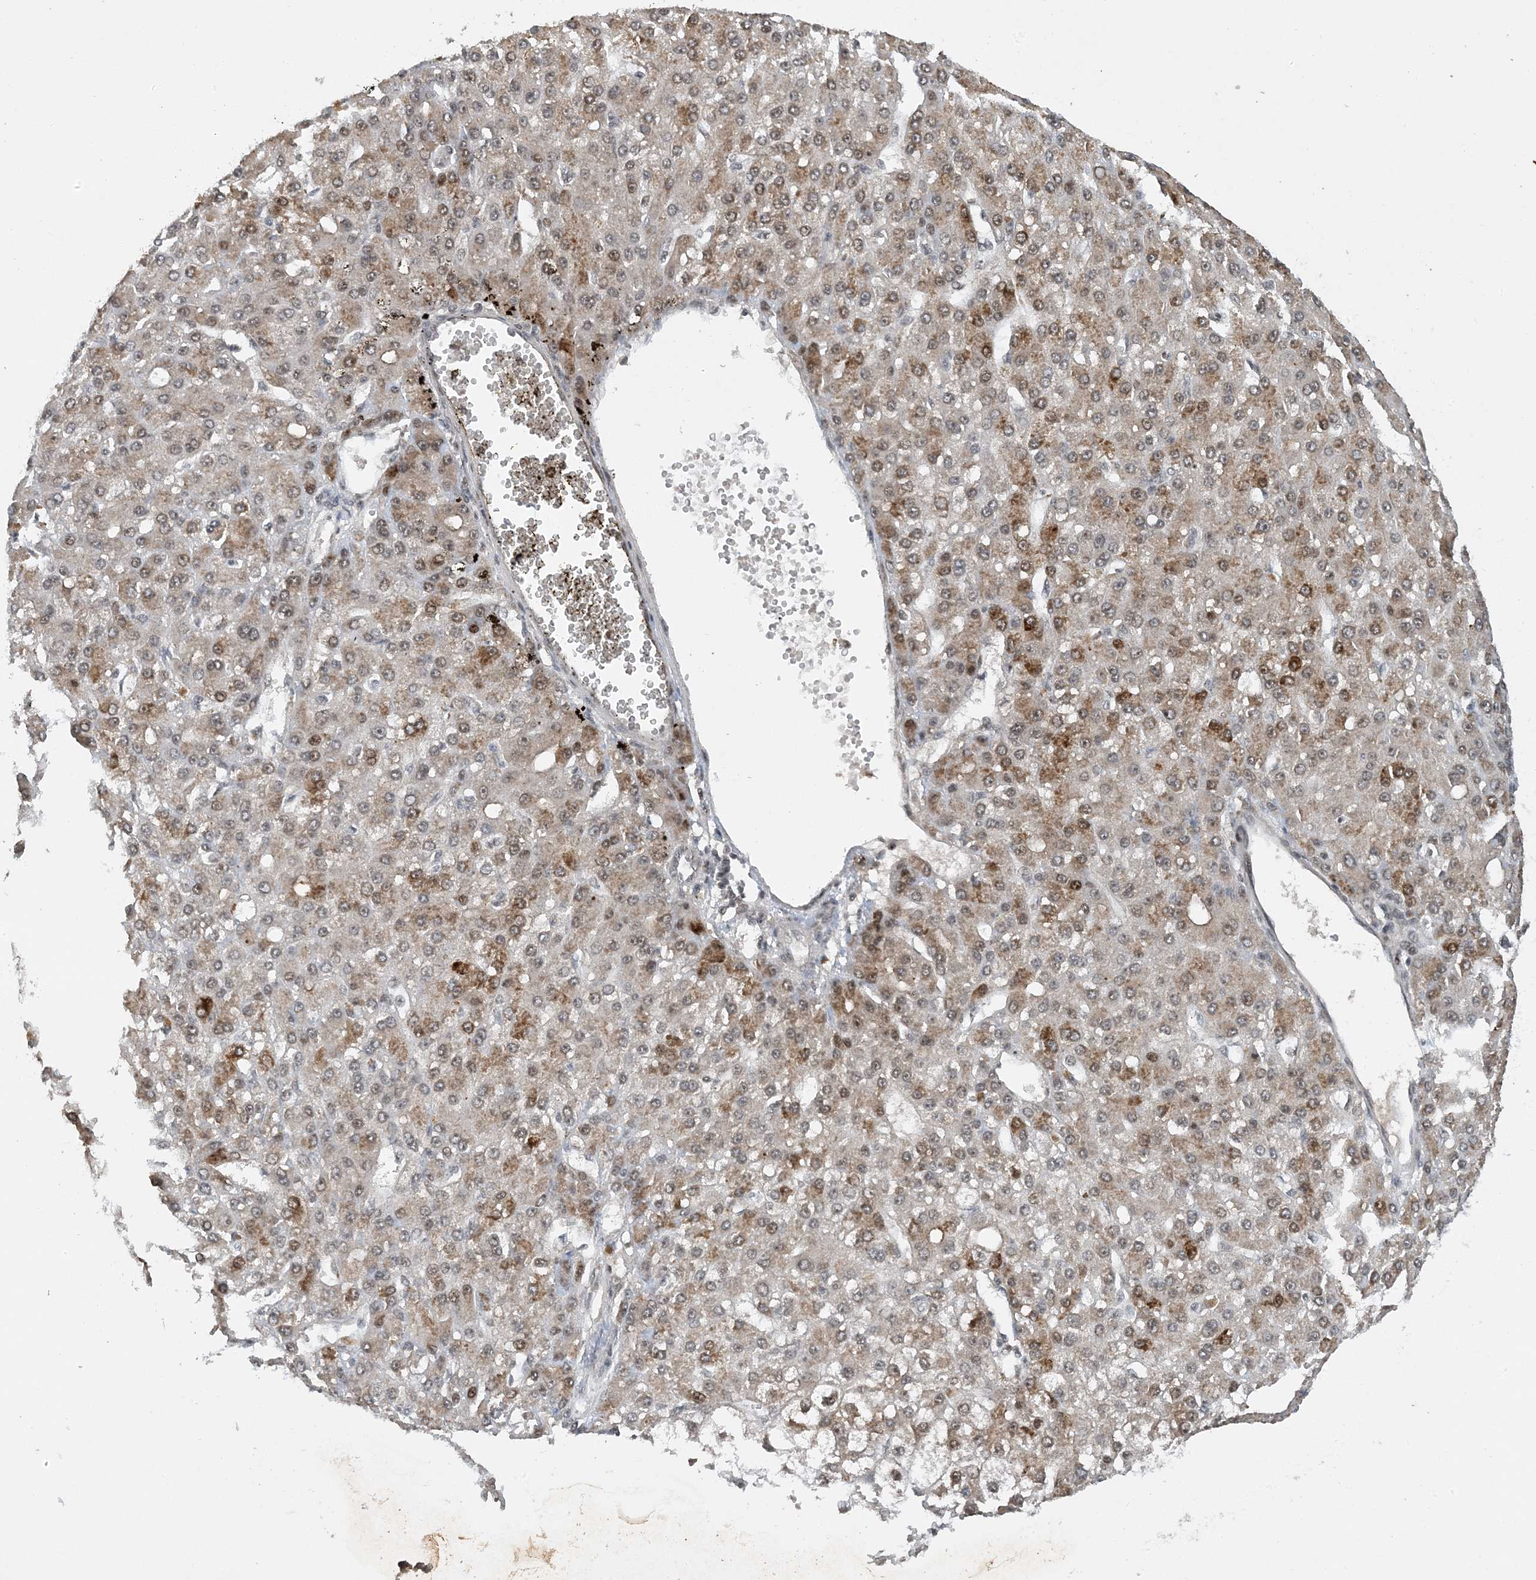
{"staining": {"intensity": "moderate", "quantity": "25%-75%", "location": "cytoplasmic/membranous"}, "tissue": "liver cancer", "cell_type": "Tumor cells", "image_type": "cancer", "snomed": [{"axis": "morphology", "description": "Carcinoma, Hepatocellular, NOS"}, {"axis": "topography", "description": "Liver"}], "caption": "IHC histopathology image of neoplastic tissue: human liver cancer stained using immunohistochemistry (IHC) shows medium levels of moderate protein expression localized specifically in the cytoplasmic/membranous of tumor cells, appearing as a cytoplasmic/membranous brown color.", "gene": "ACYP2", "patient": {"sex": "male", "age": 67}}